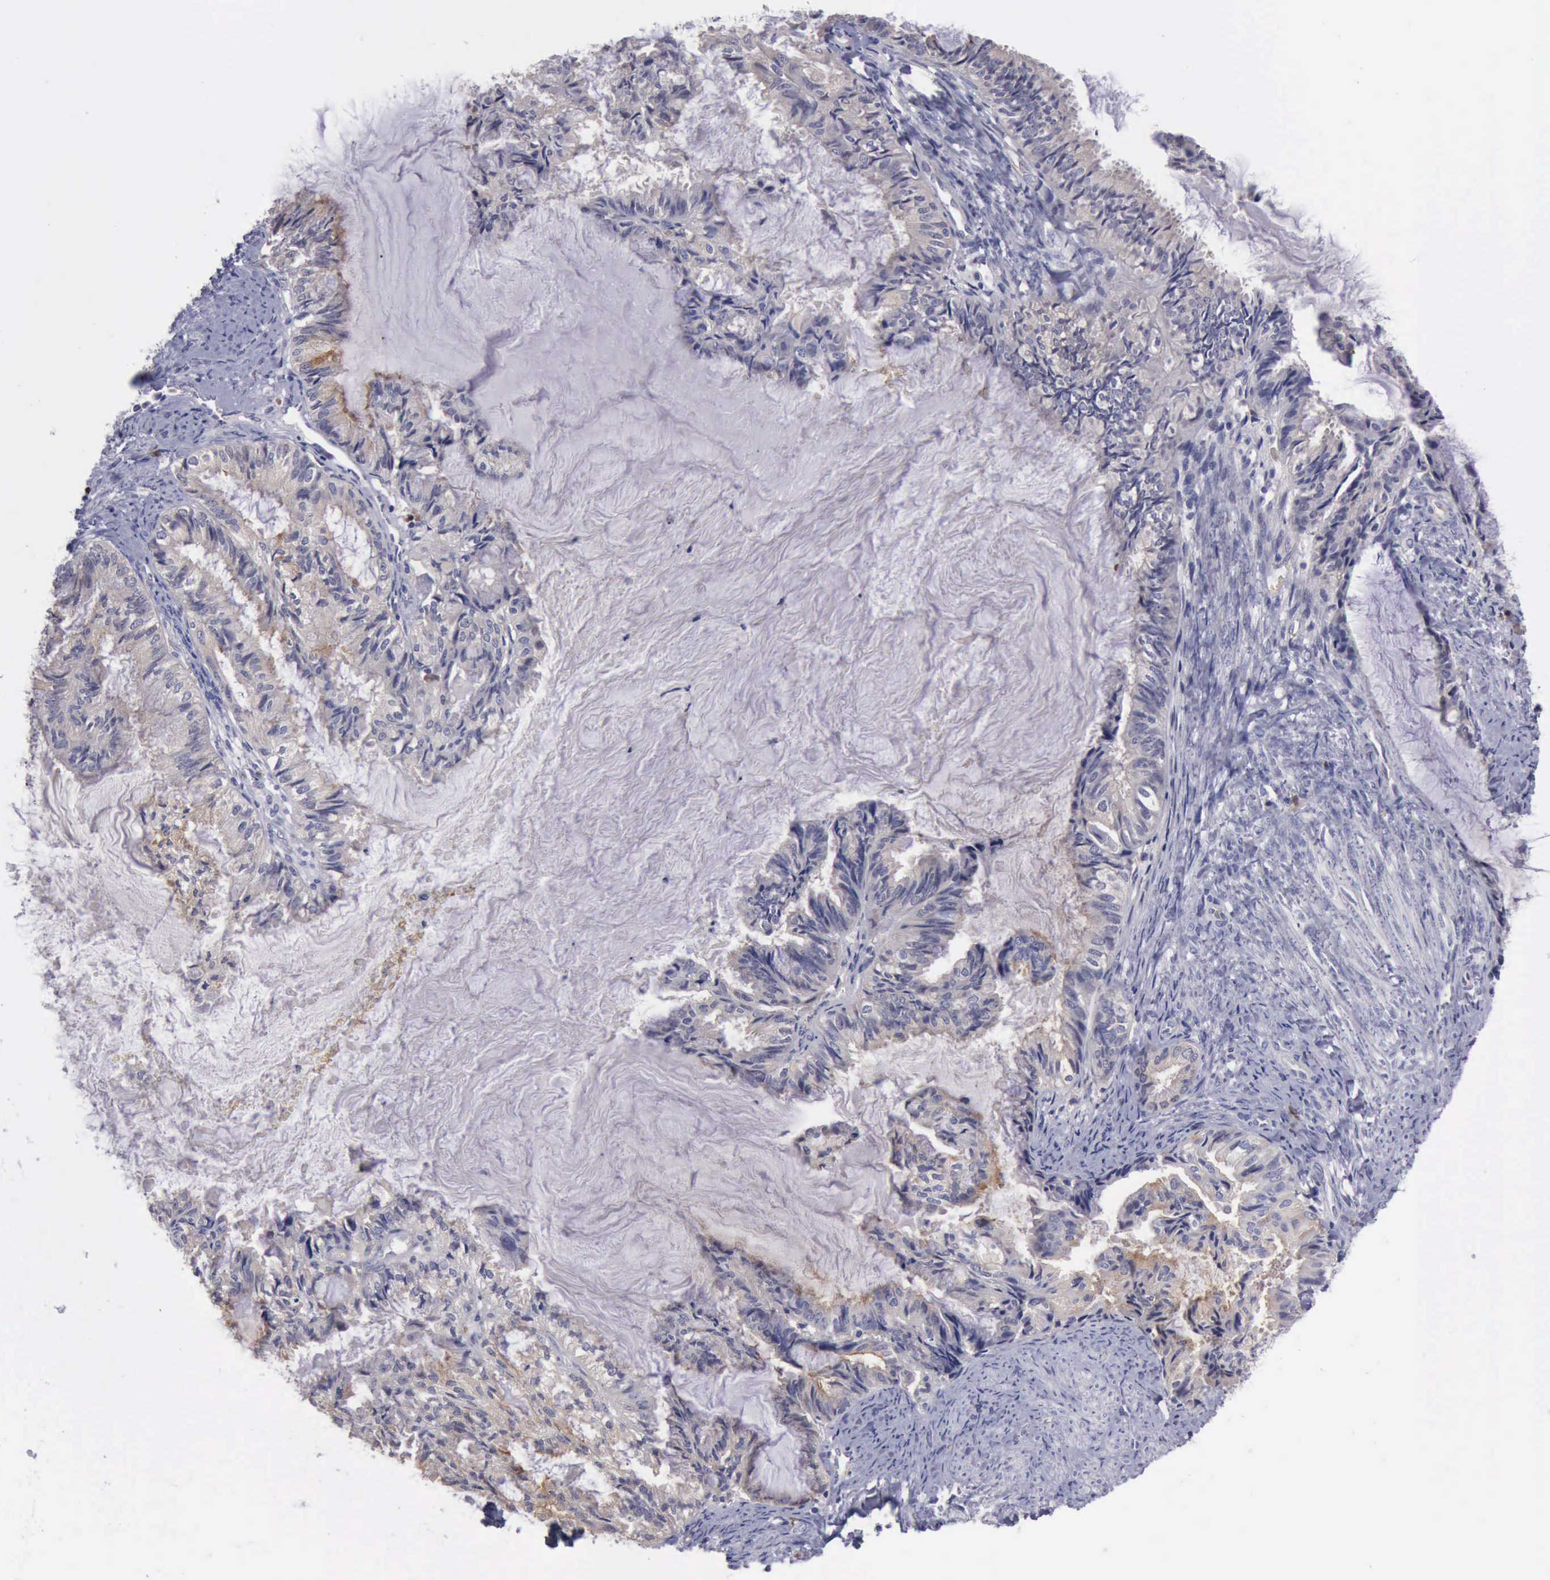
{"staining": {"intensity": "moderate", "quantity": ">75%", "location": "cytoplasmic/membranous"}, "tissue": "endometrial cancer", "cell_type": "Tumor cells", "image_type": "cancer", "snomed": [{"axis": "morphology", "description": "Adenocarcinoma, NOS"}, {"axis": "topography", "description": "Endometrium"}], "caption": "Immunohistochemistry (DAB (3,3'-diaminobenzidine)) staining of adenocarcinoma (endometrial) exhibits moderate cytoplasmic/membranous protein positivity in approximately >75% of tumor cells.", "gene": "CEP128", "patient": {"sex": "female", "age": 86}}